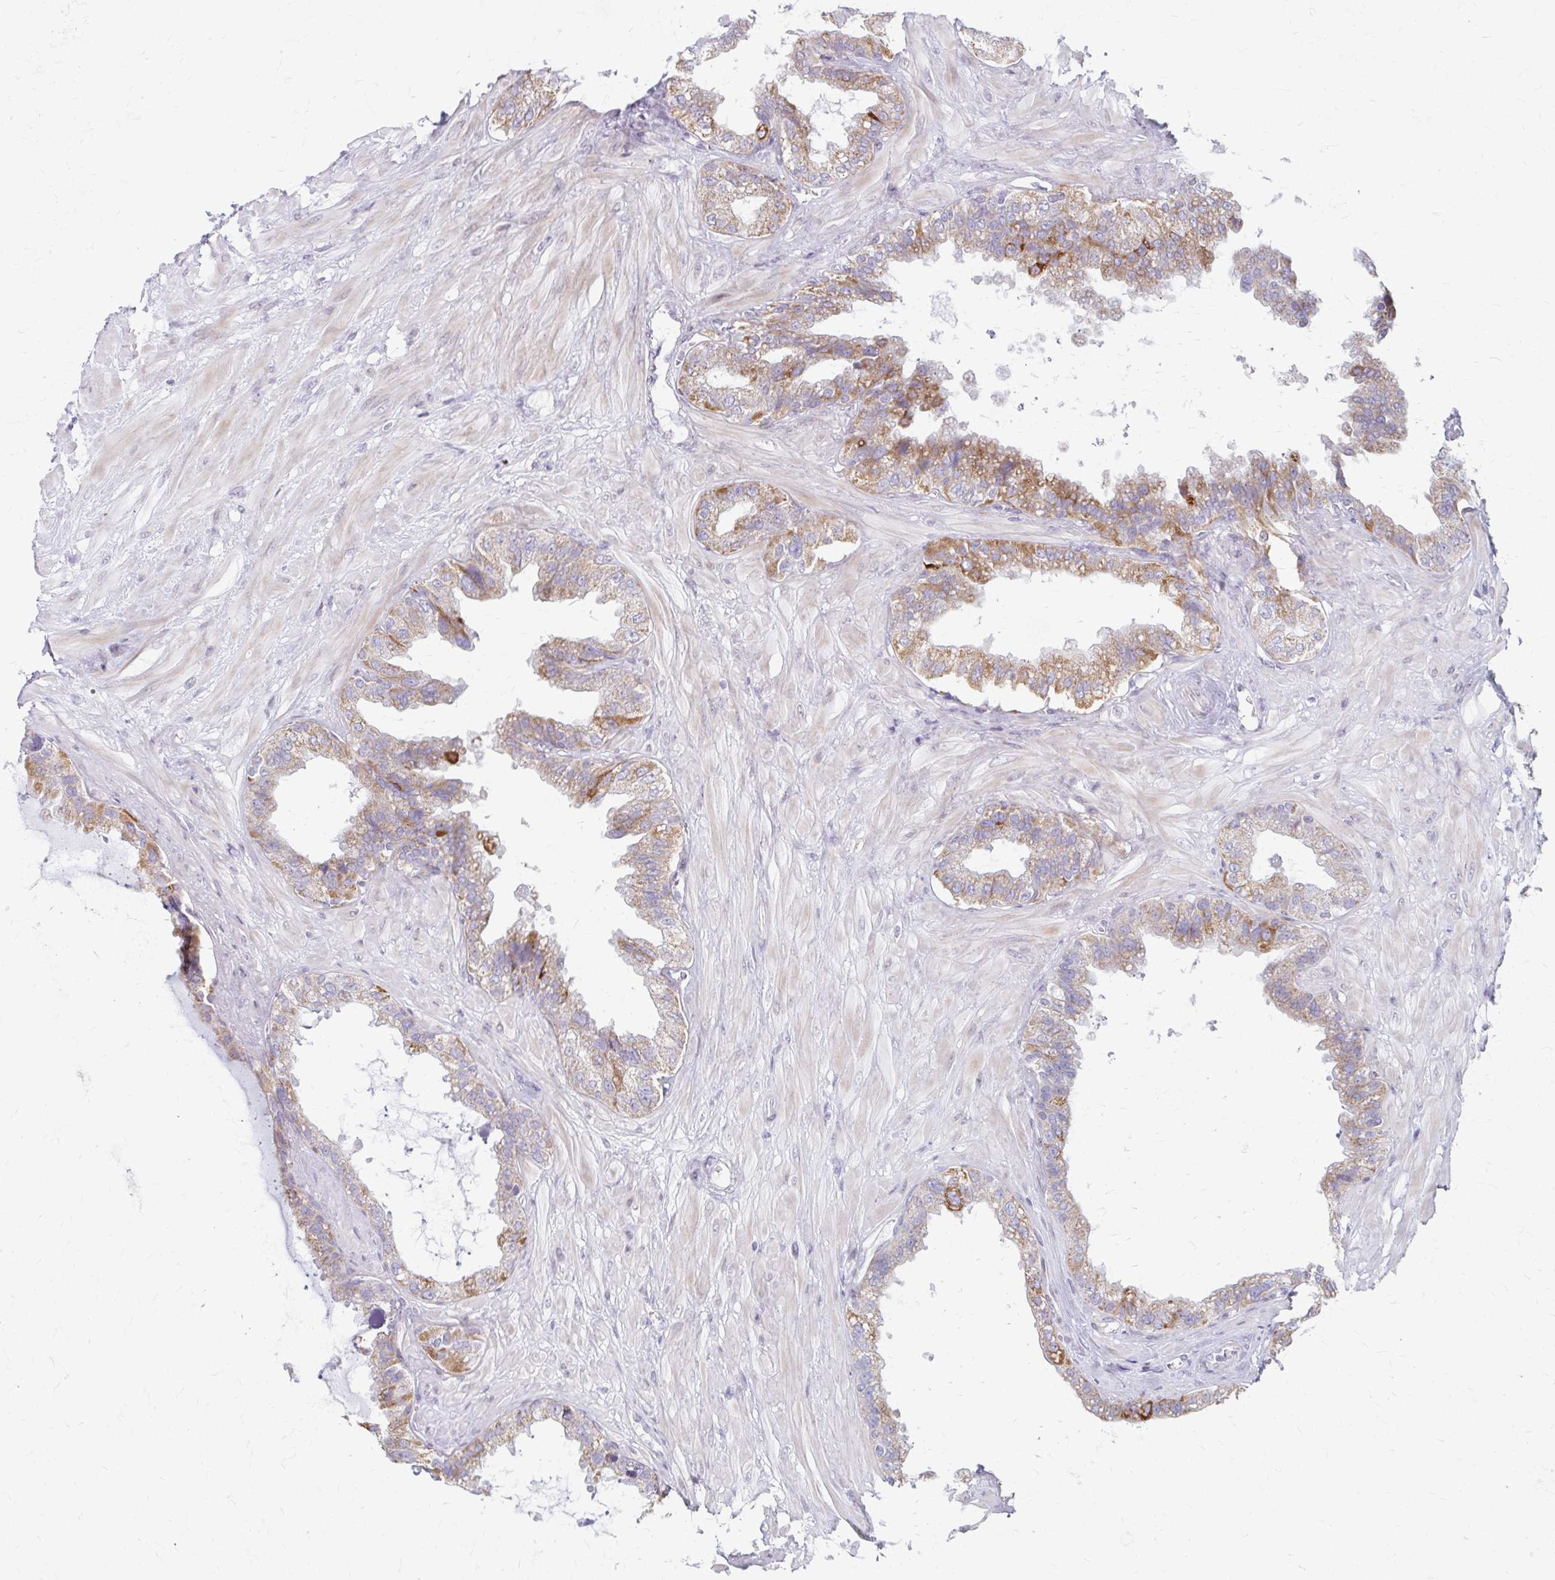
{"staining": {"intensity": "moderate", "quantity": "25%-75%", "location": "cytoplasmic/membranous"}, "tissue": "seminal vesicle", "cell_type": "Glandular cells", "image_type": "normal", "snomed": [{"axis": "morphology", "description": "Normal tissue, NOS"}, {"axis": "topography", "description": "Seminal veicle"}, {"axis": "topography", "description": "Peripheral nerve tissue"}], "caption": "Glandular cells display medium levels of moderate cytoplasmic/membranous expression in about 25%-75% of cells in unremarkable seminal vesicle. The protein of interest is shown in brown color, while the nuclei are stained blue.", "gene": "BEAN1", "patient": {"sex": "male", "age": 76}}